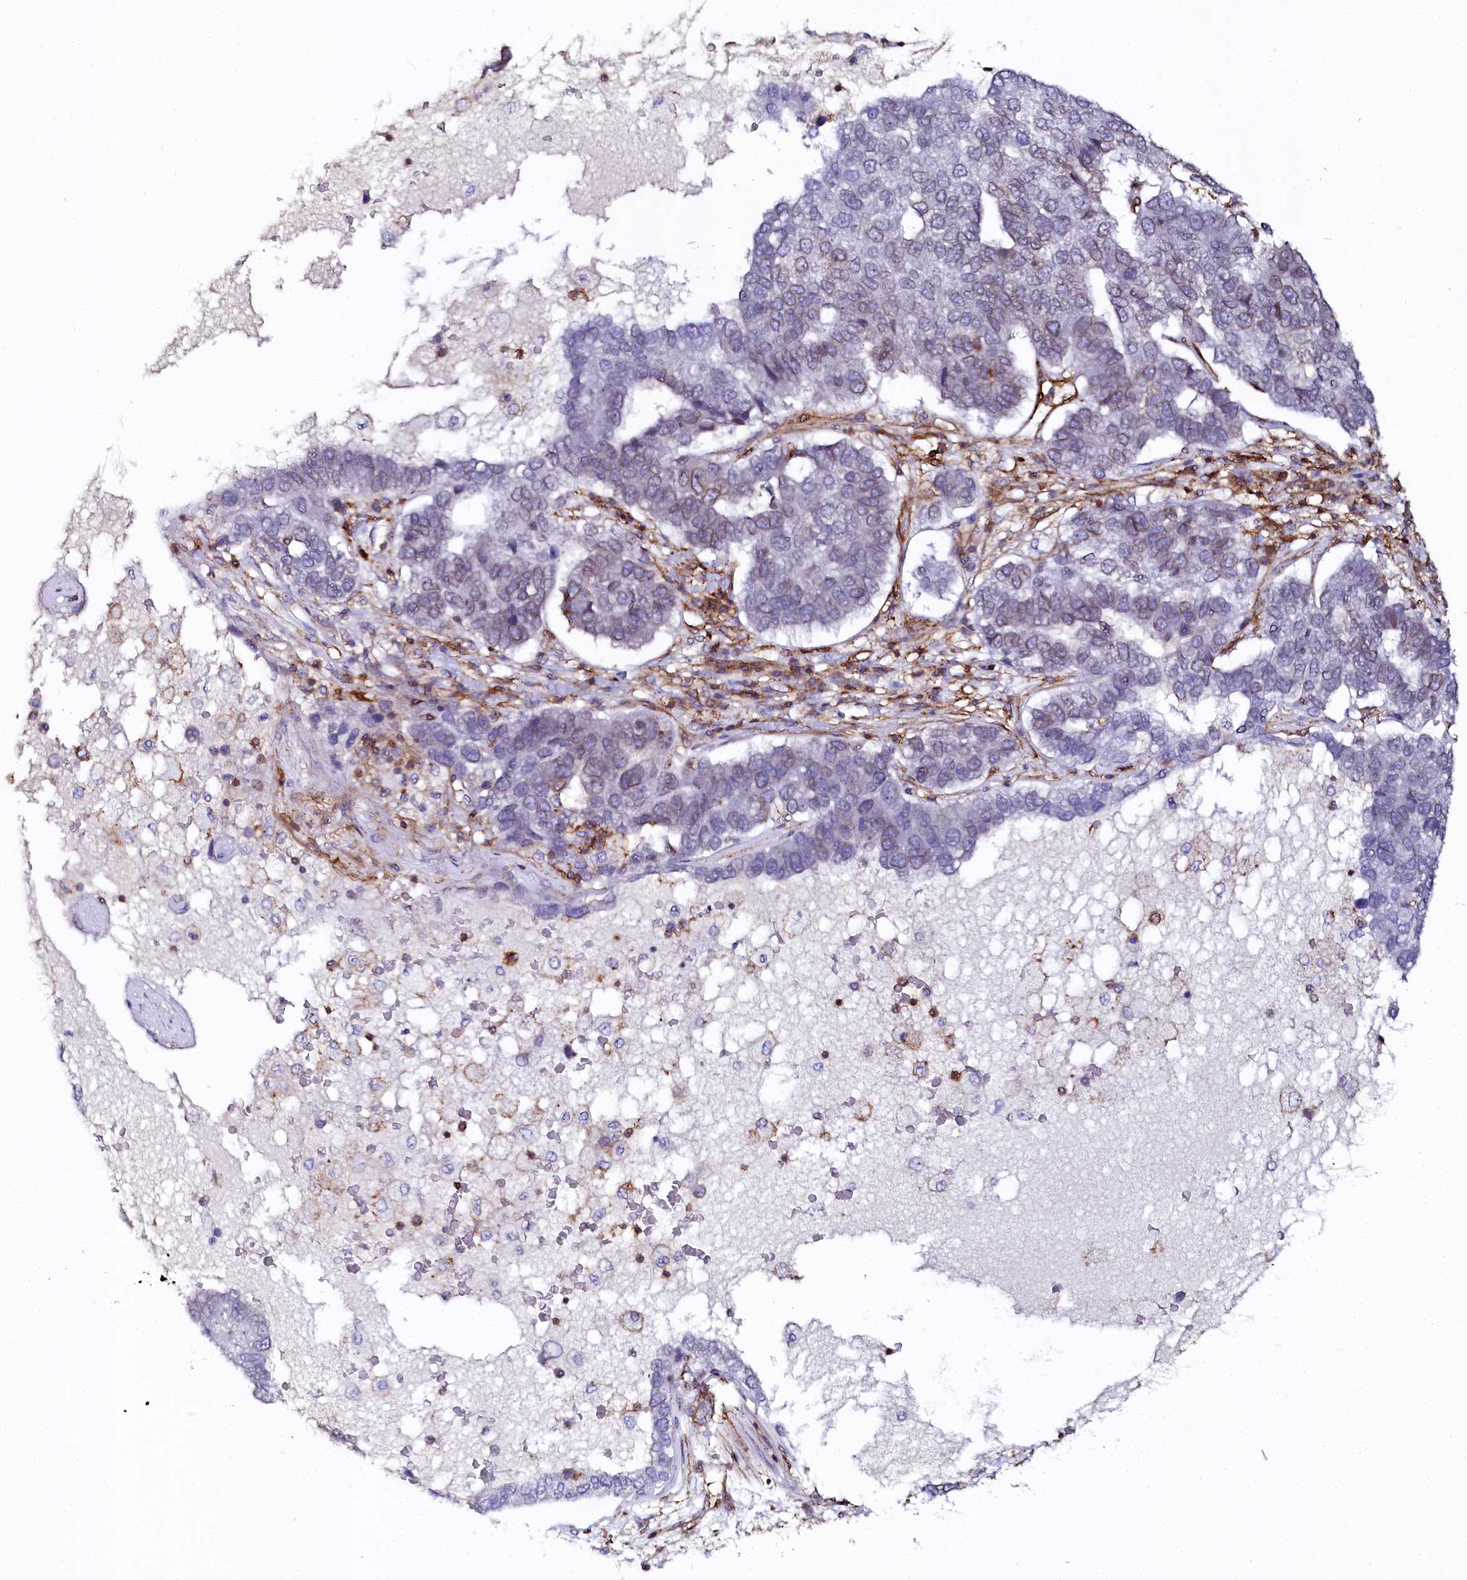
{"staining": {"intensity": "weak", "quantity": "<25%", "location": "cytoplasmic/membranous,nuclear"}, "tissue": "pancreatic cancer", "cell_type": "Tumor cells", "image_type": "cancer", "snomed": [{"axis": "morphology", "description": "Adenocarcinoma, NOS"}, {"axis": "topography", "description": "Pancreas"}], "caption": "High power microscopy micrograph of an immunohistochemistry histopathology image of pancreatic cancer, revealing no significant staining in tumor cells. (DAB (3,3'-diaminobenzidine) immunohistochemistry with hematoxylin counter stain).", "gene": "AAAS", "patient": {"sex": "female", "age": 61}}